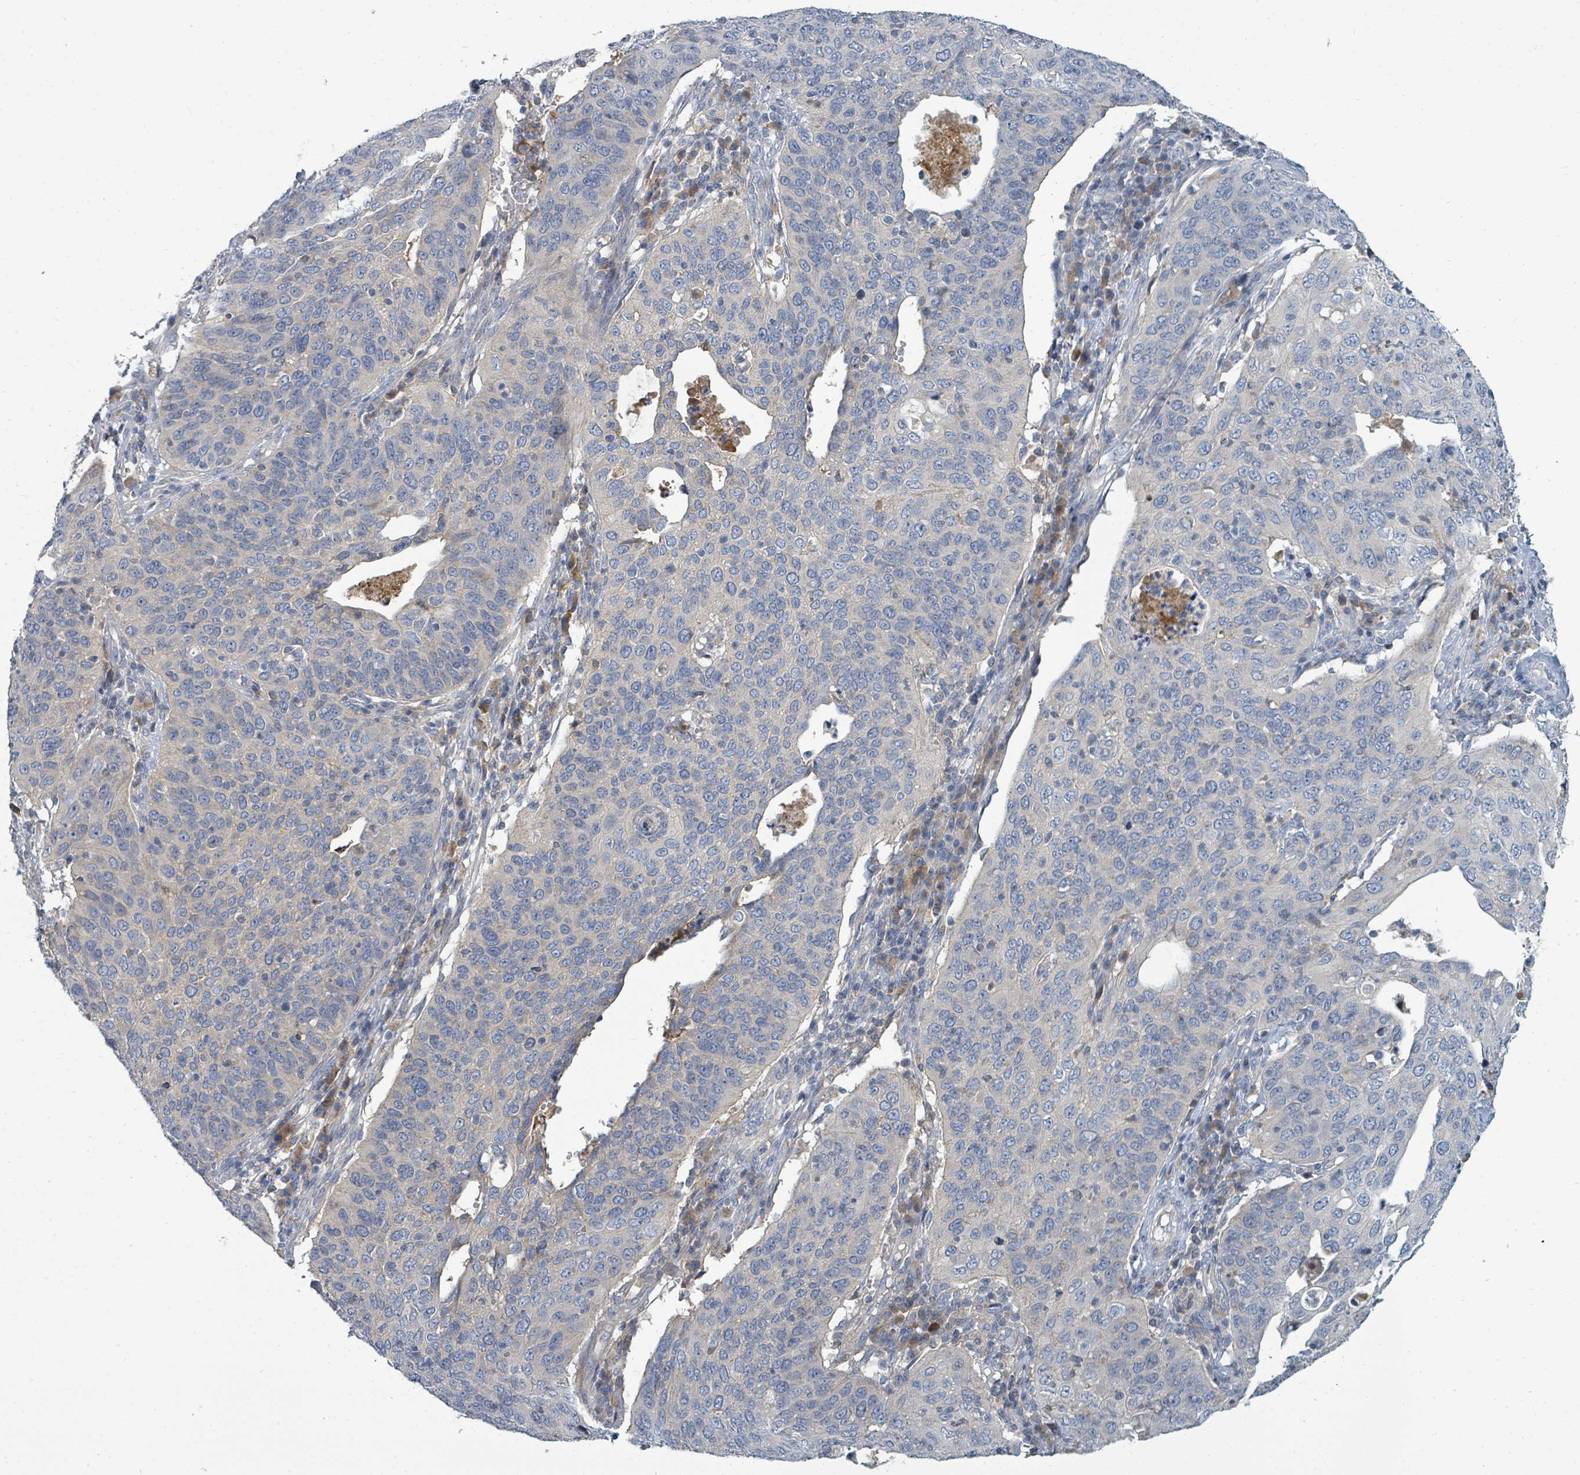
{"staining": {"intensity": "negative", "quantity": "none", "location": "none"}, "tissue": "cervical cancer", "cell_type": "Tumor cells", "image_type": "cancer", "snomed": [{"axis": "morphology", "description": "Squamous cell carcinoma, NOS"}, {"axis": "topography", "description": "Cervix"}], "caption": "Cervical cancer (squamous cell carcinoma) was stained to show a protein in brown. There is no significant expression in tumor cells.", "gene": "SLC25A23", "patient": {"sex": "female", "age": 36}}